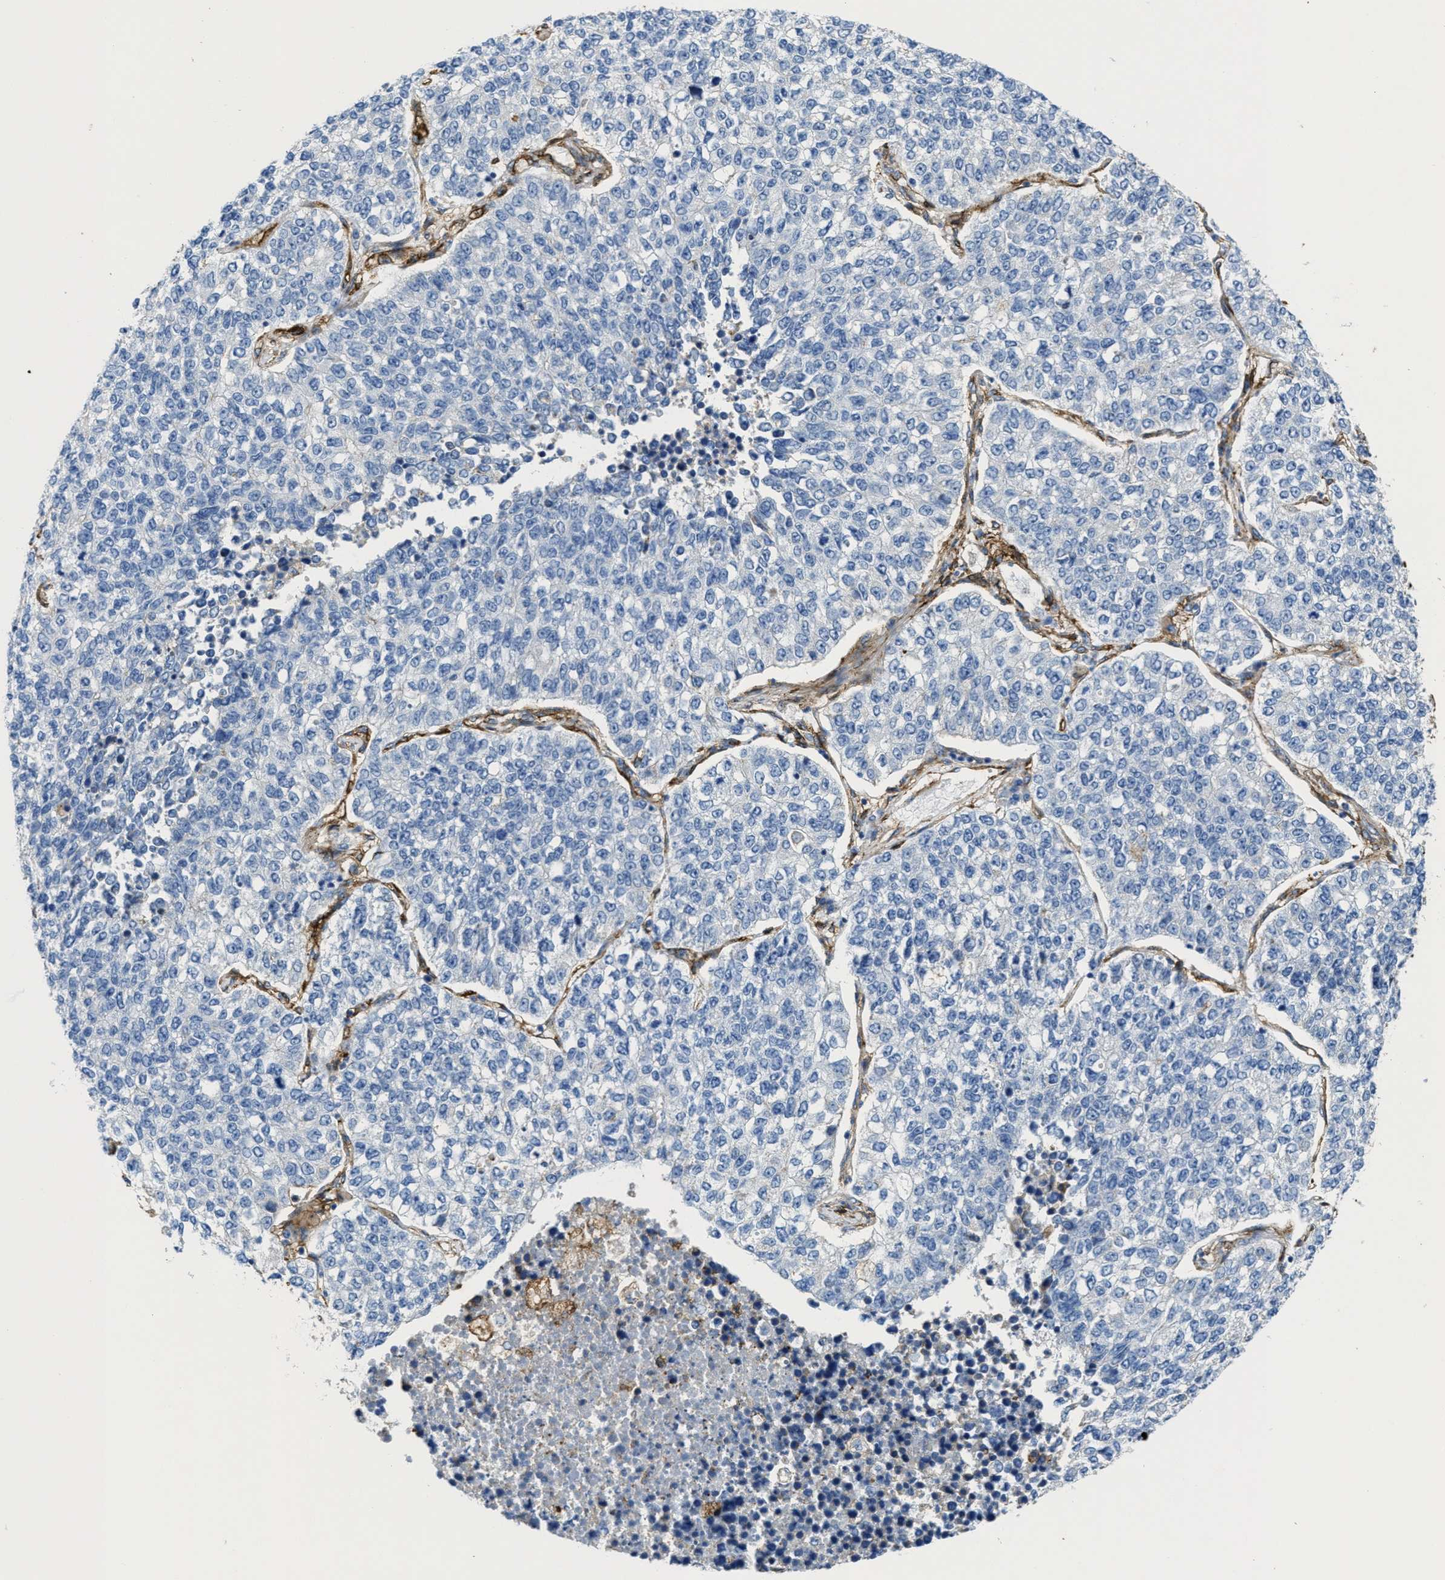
{"staining": {"intensity": "negative", "quantity": "none", "location": "none"}, "tissue": "lung cancer", "cell_type": "Tumor cells", "image_type": "cancer", "snomed": [{"axis": "morphology", "description": "Adenocarcinoma, NOS"}, {"axis": "topography", "description": "Lung"}], "caption": "Human lung adenocarcinoma stained for a protein using immunohistochemistry (IHC) demonstrates no expression in tumor cells.", "gene": "NAB1", "patient": {"sex": "male", "age": 49}}